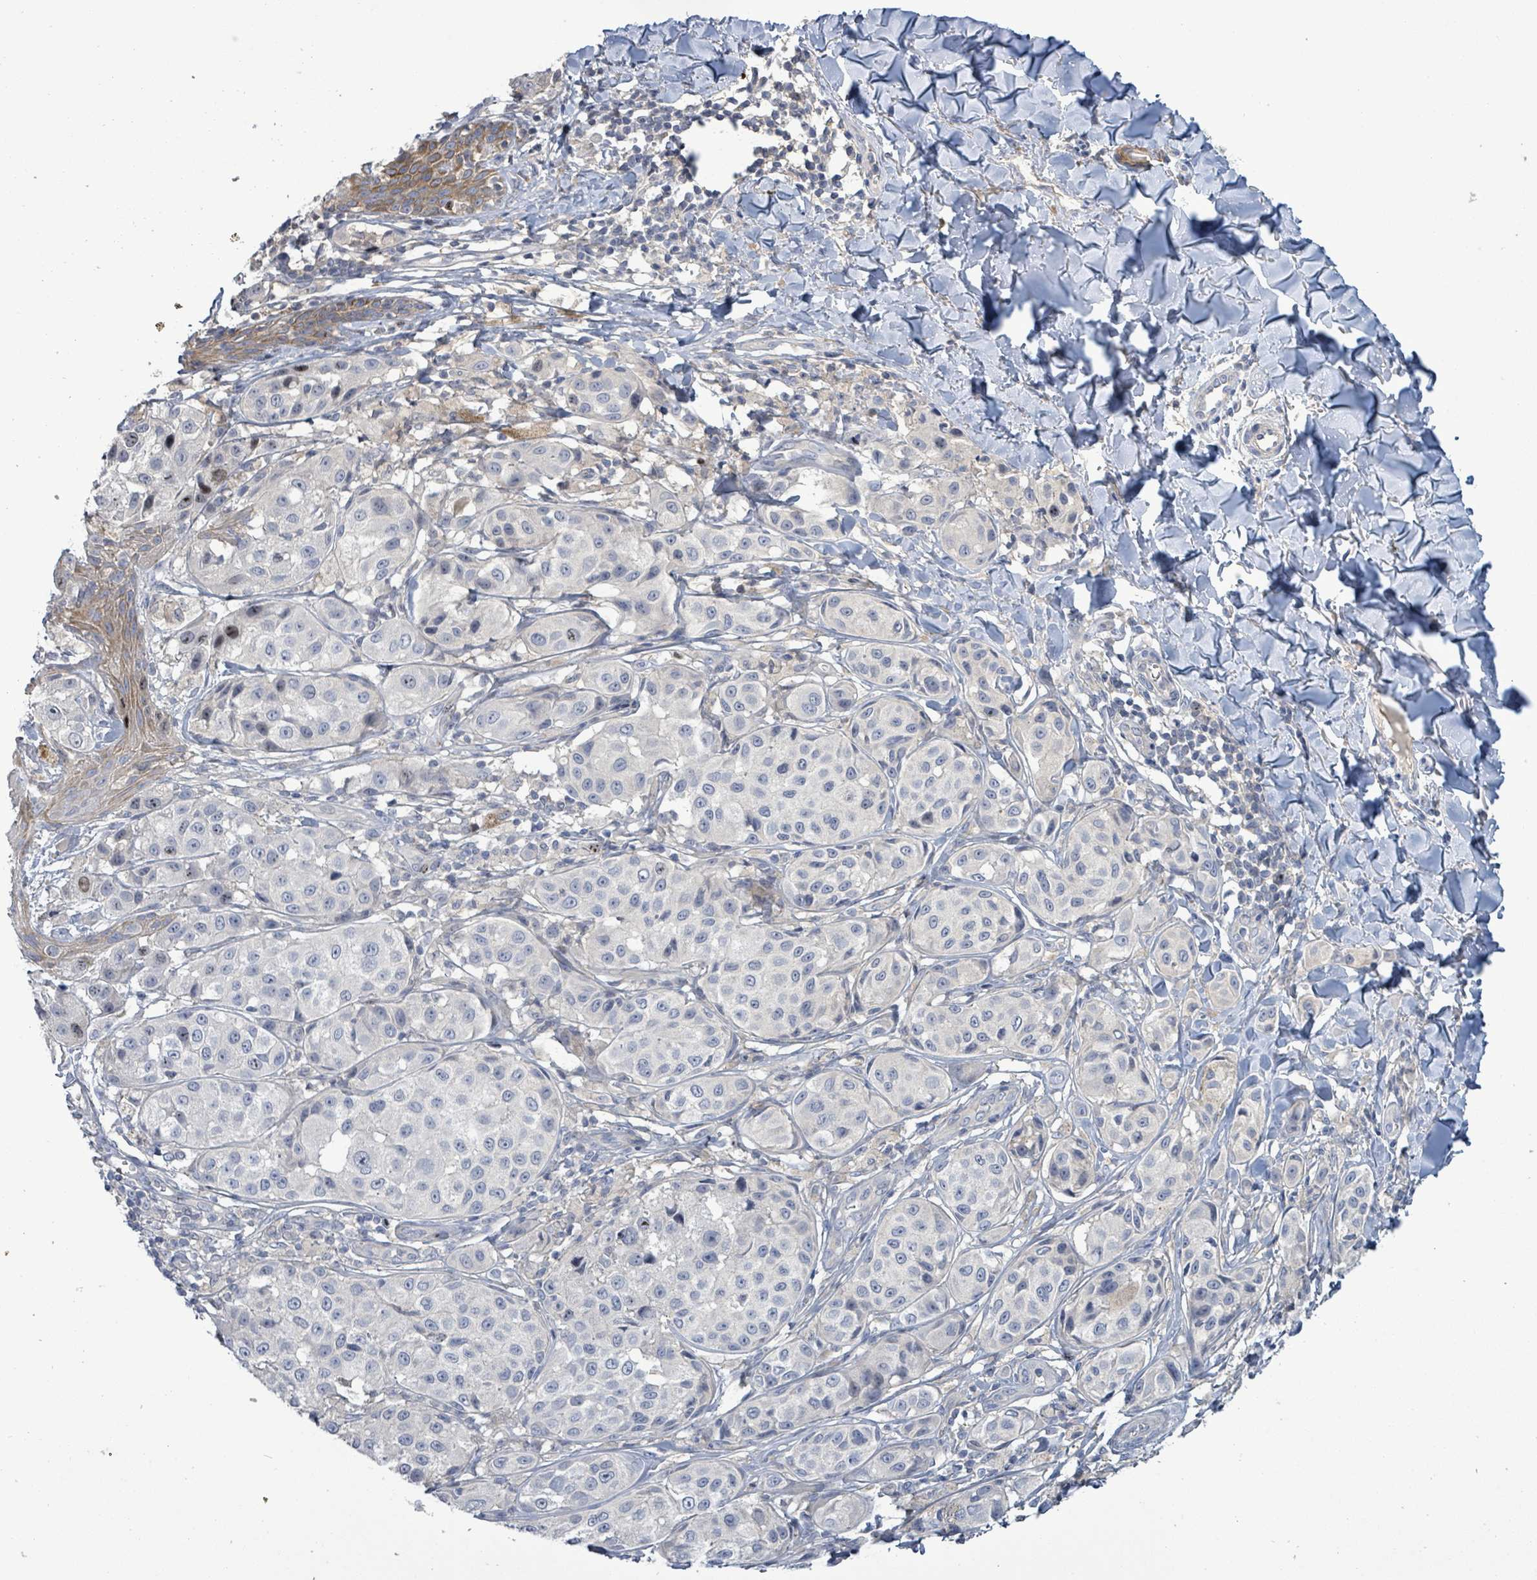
{"staining": {"intensity": "negative", "quantity": "none", "location": "none"}, "tissue": "melanoma", "cell_type": "Tumor cells", "image_type": "cancer", "snomed": [{"axis": "morphology", "description": "Malignant melanoma, NOS"}, {"axis": "topography", "description": "Skin"}], "caption": "IHC histopathology image of neoplastic tissue: malignant melanoma stained with DAB exhibits no significant protein positivity in tumor cells. The staining is performed using DAB brown chromogen with nuclei counter-stained in using hematoxylin.", "gene": "KRAS", "patient": {"sex": "male", "age": 39}}